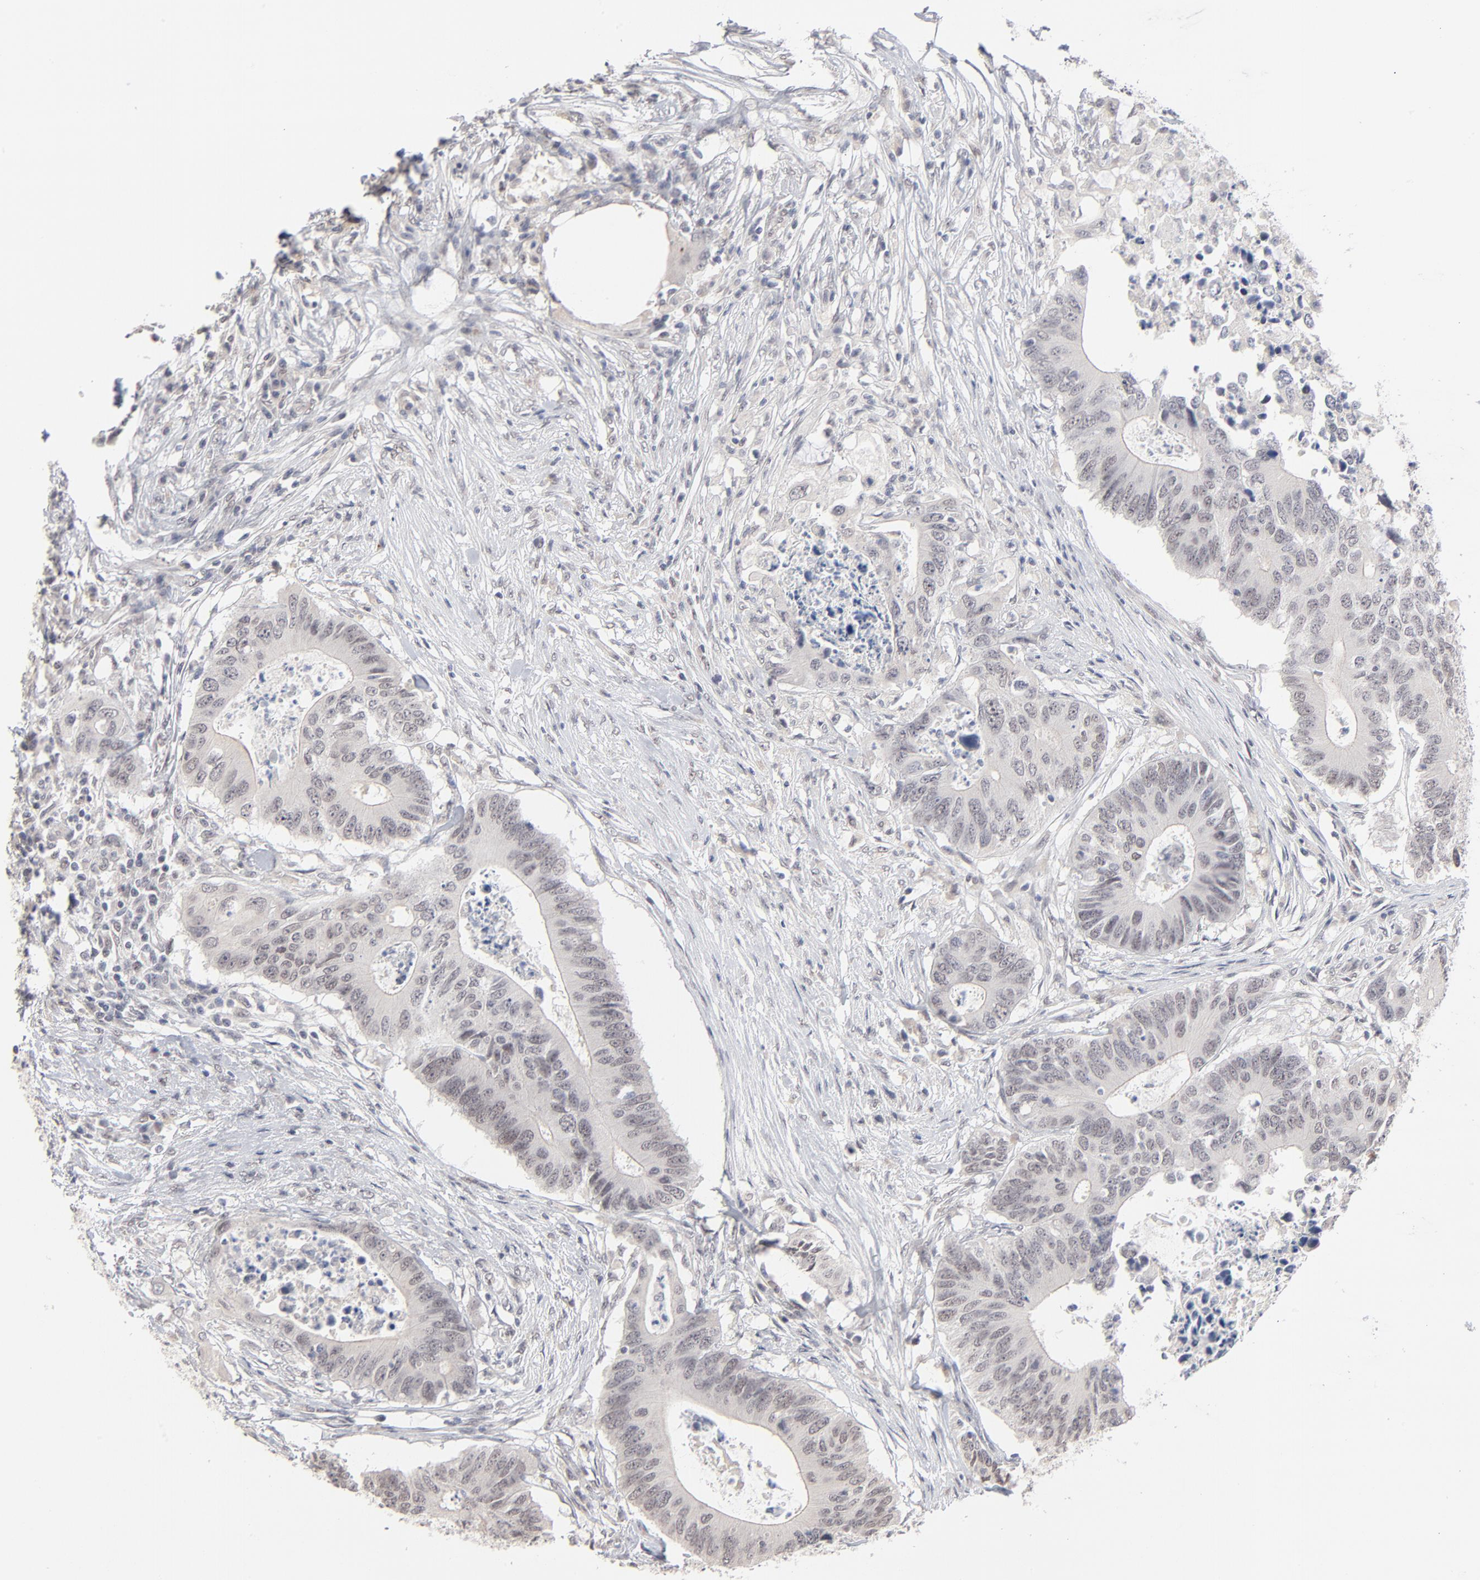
{"staining": {"intensity": "negative", "quantity": "none", "location": "none"}, "tissue": "colorectal cancer", "cell_type": "Tumor cells", "image_type": "cancer", "snomed": [{"axis": "morphology", "description": "Adenocarcinoma, NOS"}, {"axis": "topography", "description": "Colon"}], "caption": "A photomicrograph of colorectal adenocarcinoma stained for a protein demonstrates no brown staining in tumor cells.", "gene": "MBIP", "patient": {"sex": "male", "age": 71}}